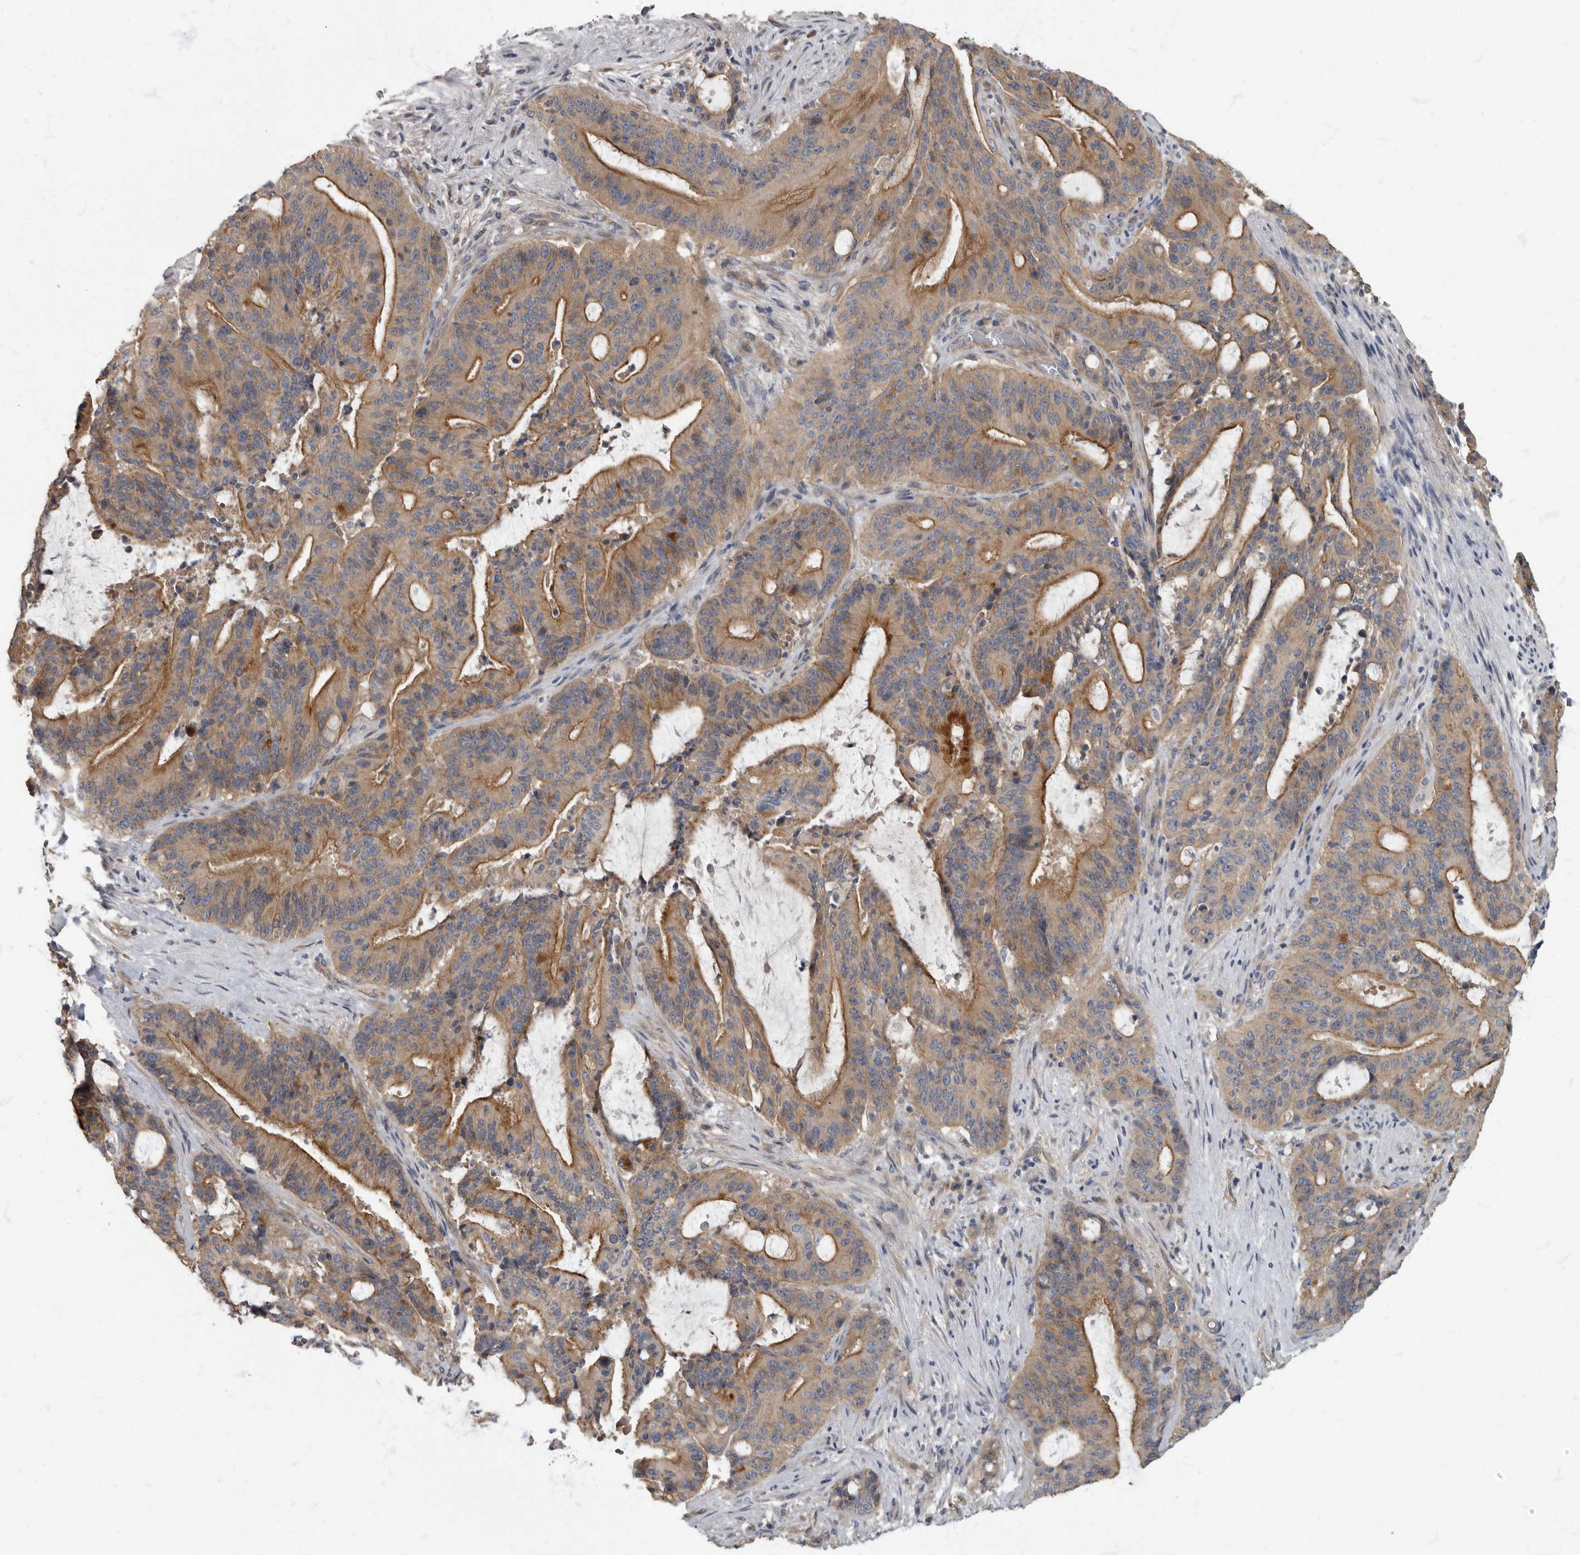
{"staining": {"intensity": "moderate", "quantity": ">75%", "location": "cytoplasmic/membranous"}, "tissue": "liver cancer", "cell_type": "Tumor cells", "image_type": "cancer", "snomed": [{"axis": "morphology", "description": "Normal tissue, NOS"}, {"axis": "morphology", "description": "Cholangiocarcinoma"}, {"axis": "topography", "description": "Liver"}, {"axis": "topography", "description": "Peripheral nerve tissue"}], "caption": "Human liver cancer stained with a brown dye demonstrates moderate cytoplasmic/membranous positive positivity in approximately >75% of tumor cells.", "gene": "PDK1", "patient": {"sex": "female", "age": 73}}